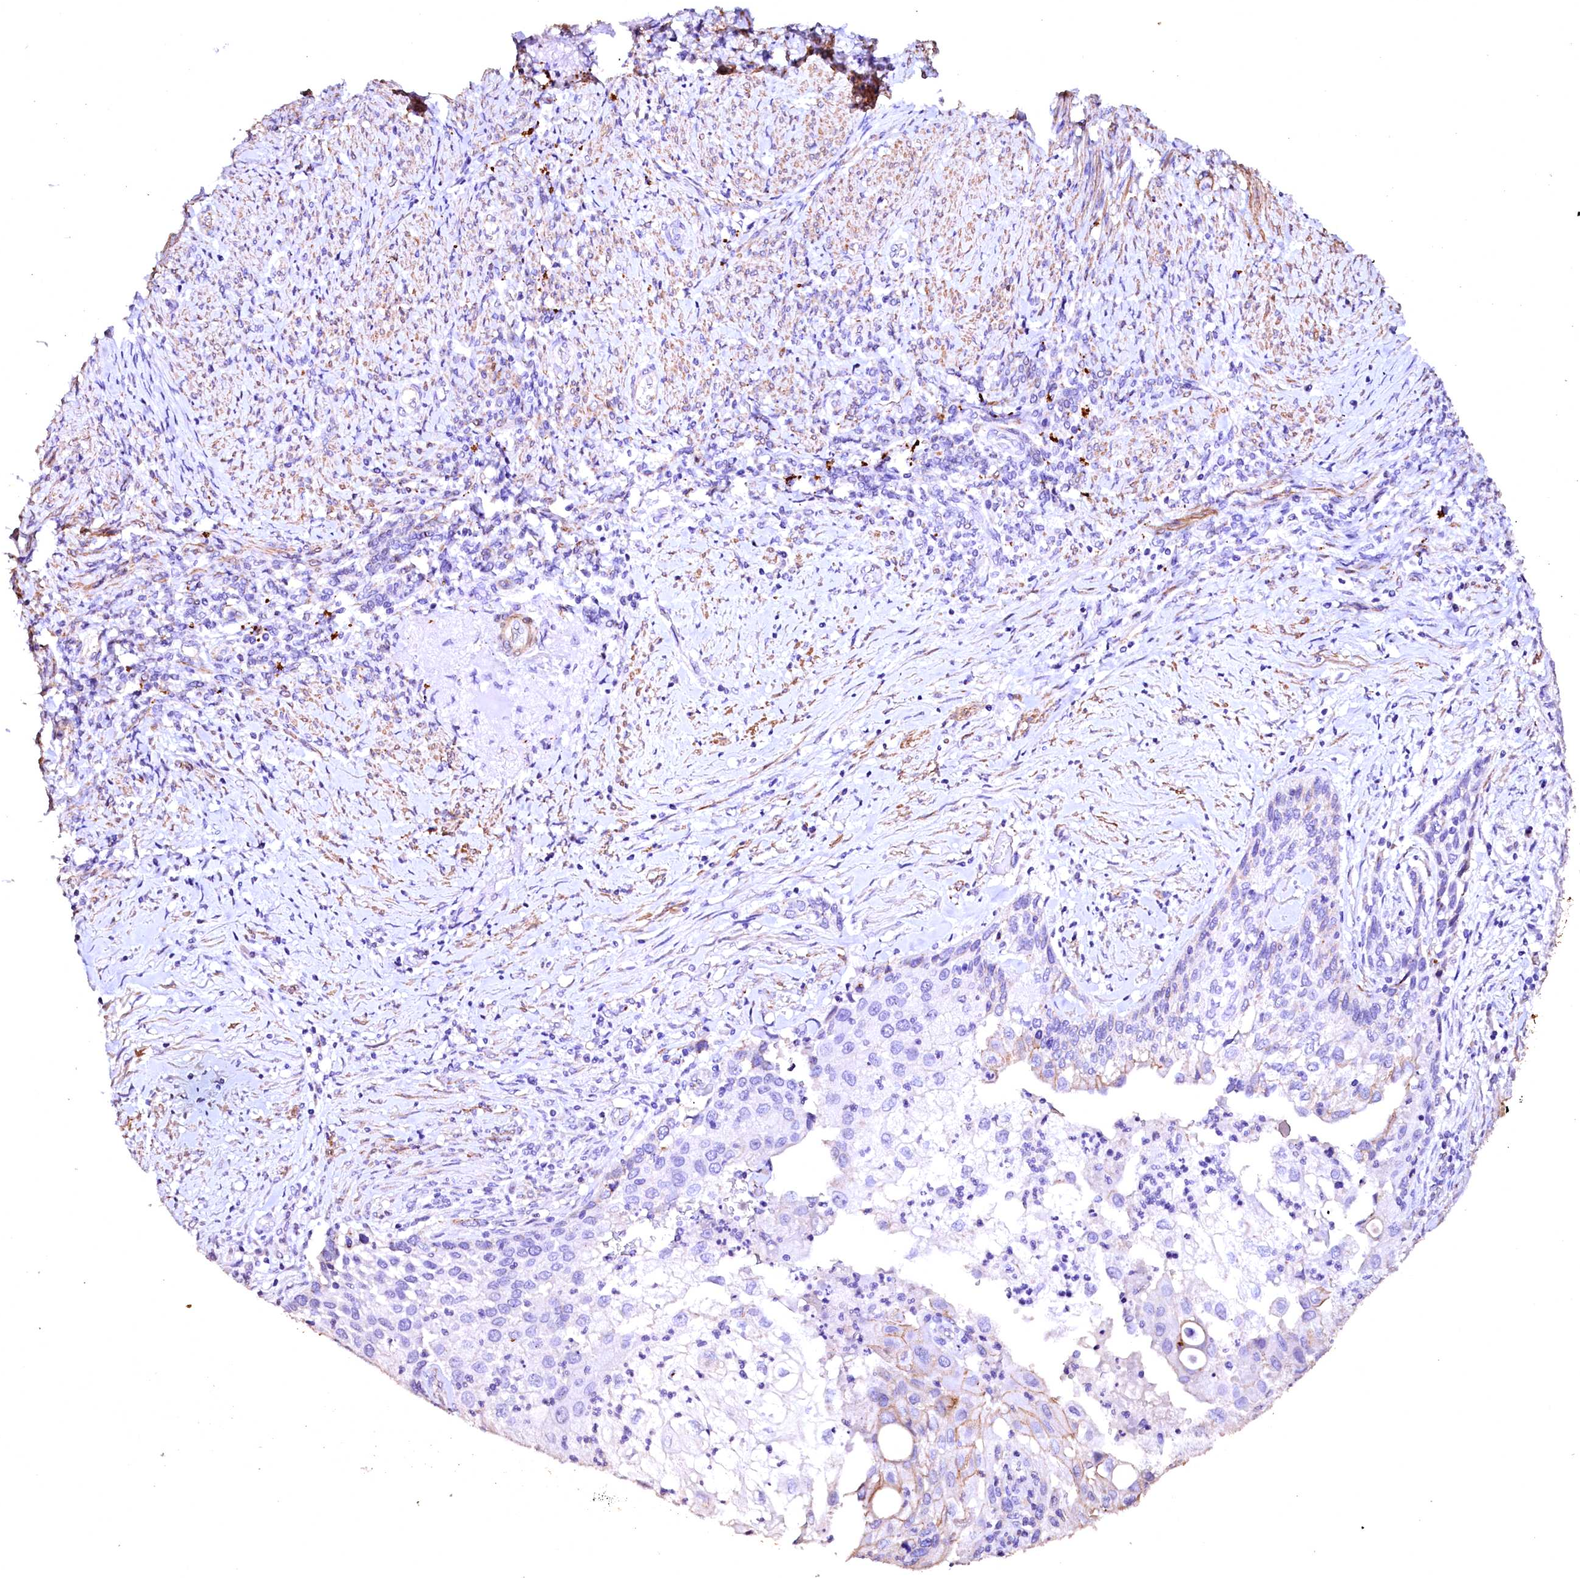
{"staining": {"intensity": "negative", "quantity": "none", "location": "none"}, "tissue": "cervical cancer", "cell_type": "Tumor cells", "image_type": "cancer", "snomed": [{"axis": "morphology", "description": "Squamous cell carcinoma, NOS"}, {"axis": "topography", "description": "Cervix"}], "caption": "Cervical cancer (squamous cell carcinoma) stained for a protein using IHC demonstrates no positivity tumor cells.", "gene": "VPS36", "patient": {"sex": "female", "age": 67}}